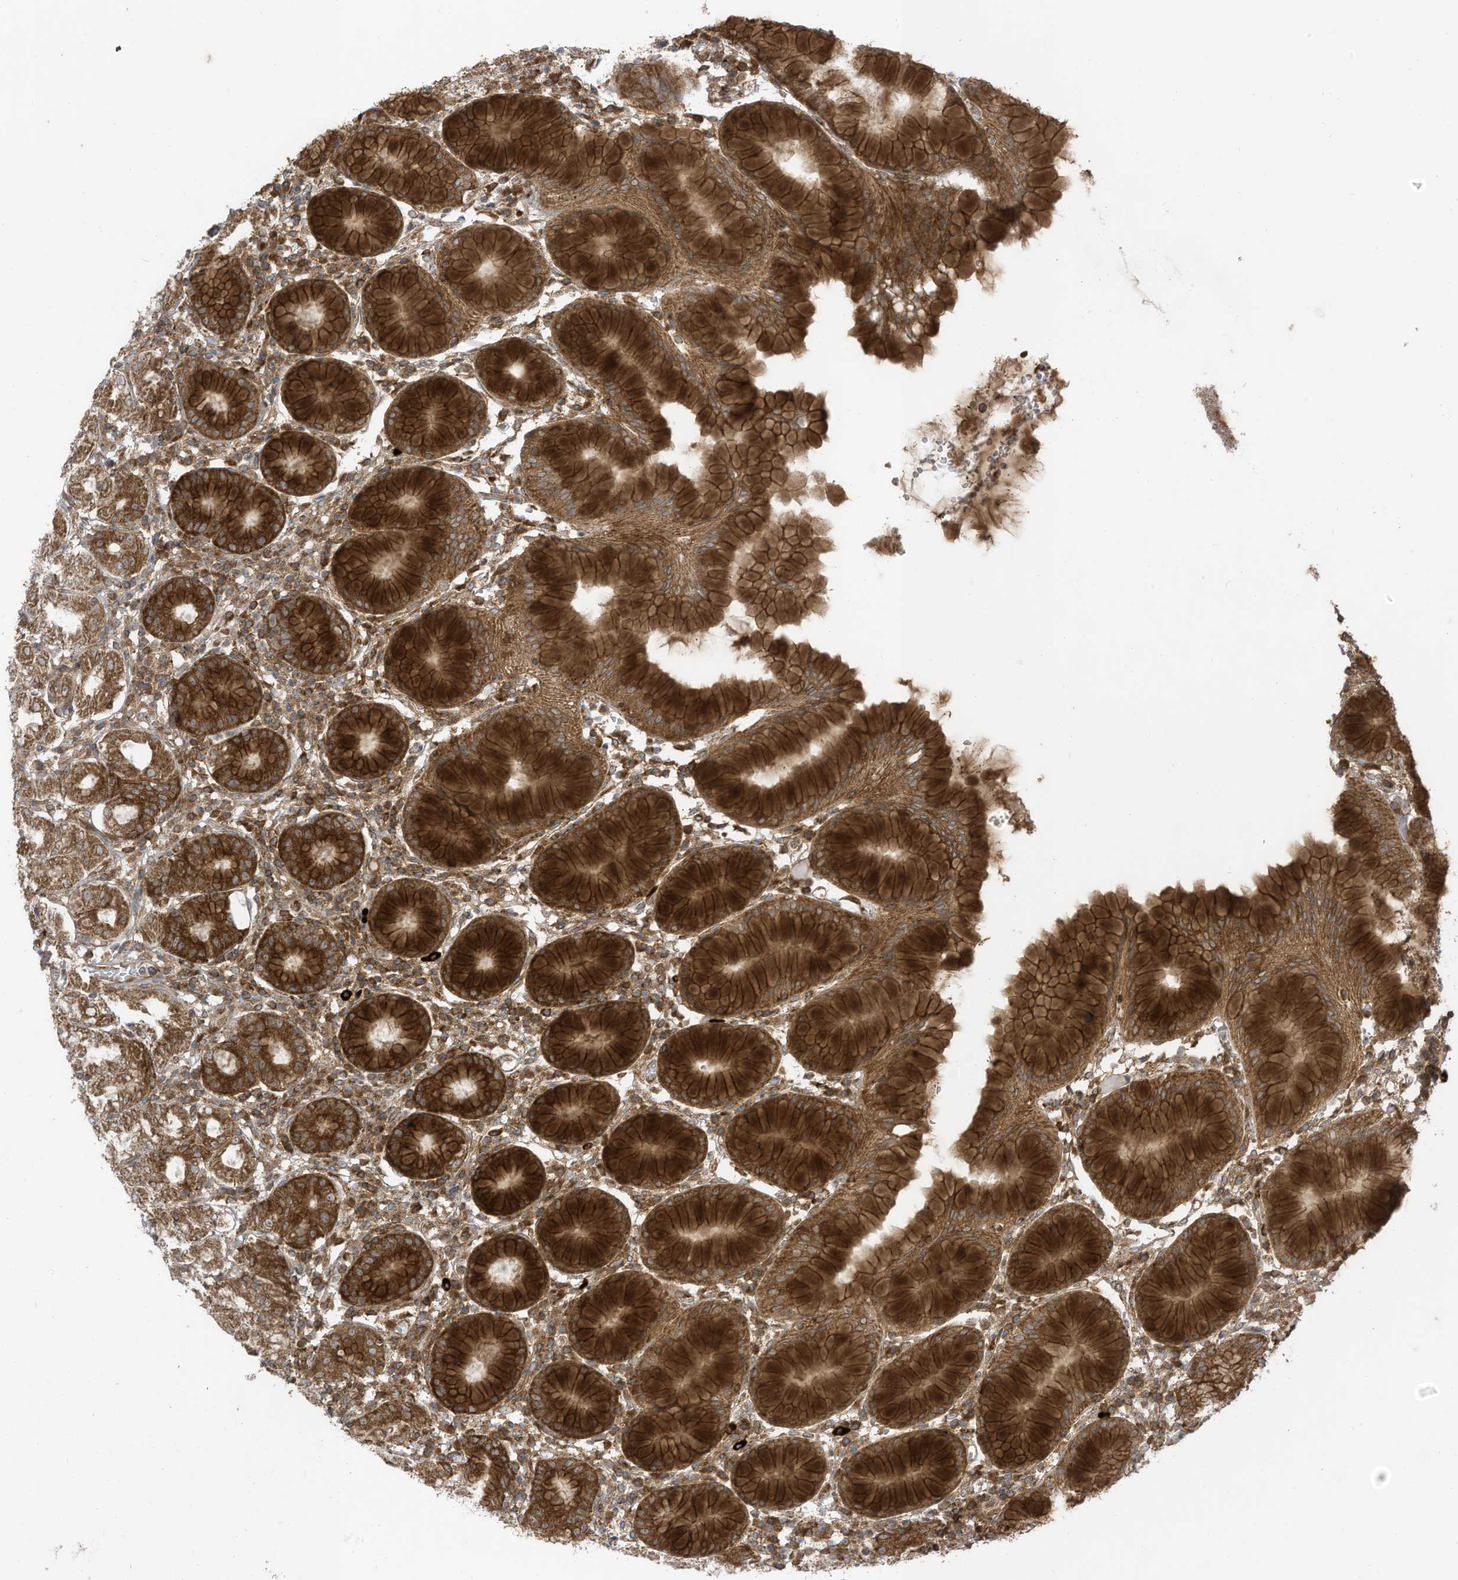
{"staining": {"intensity": "strong", "quantity": ">75%", "location": "cytoplasmic/membranous"}, "tissue": "stomach", "cell_type": "Glandular cells", "image_type": "normal", "snomed": [{"axis": "morphology", "description": "Normal tissue, NOS"}, {"axis": "topography", "description": "Stomach"}, {"axis": "topography", "description": "Stomach, lower"}], "caption": "Glandular cells show high levels of strong cytoplasmic/membranous positivity in about >75% of cells in benign stomach.", "gene": "REPS1", "patient": {"sex": "female", "age": 56}}